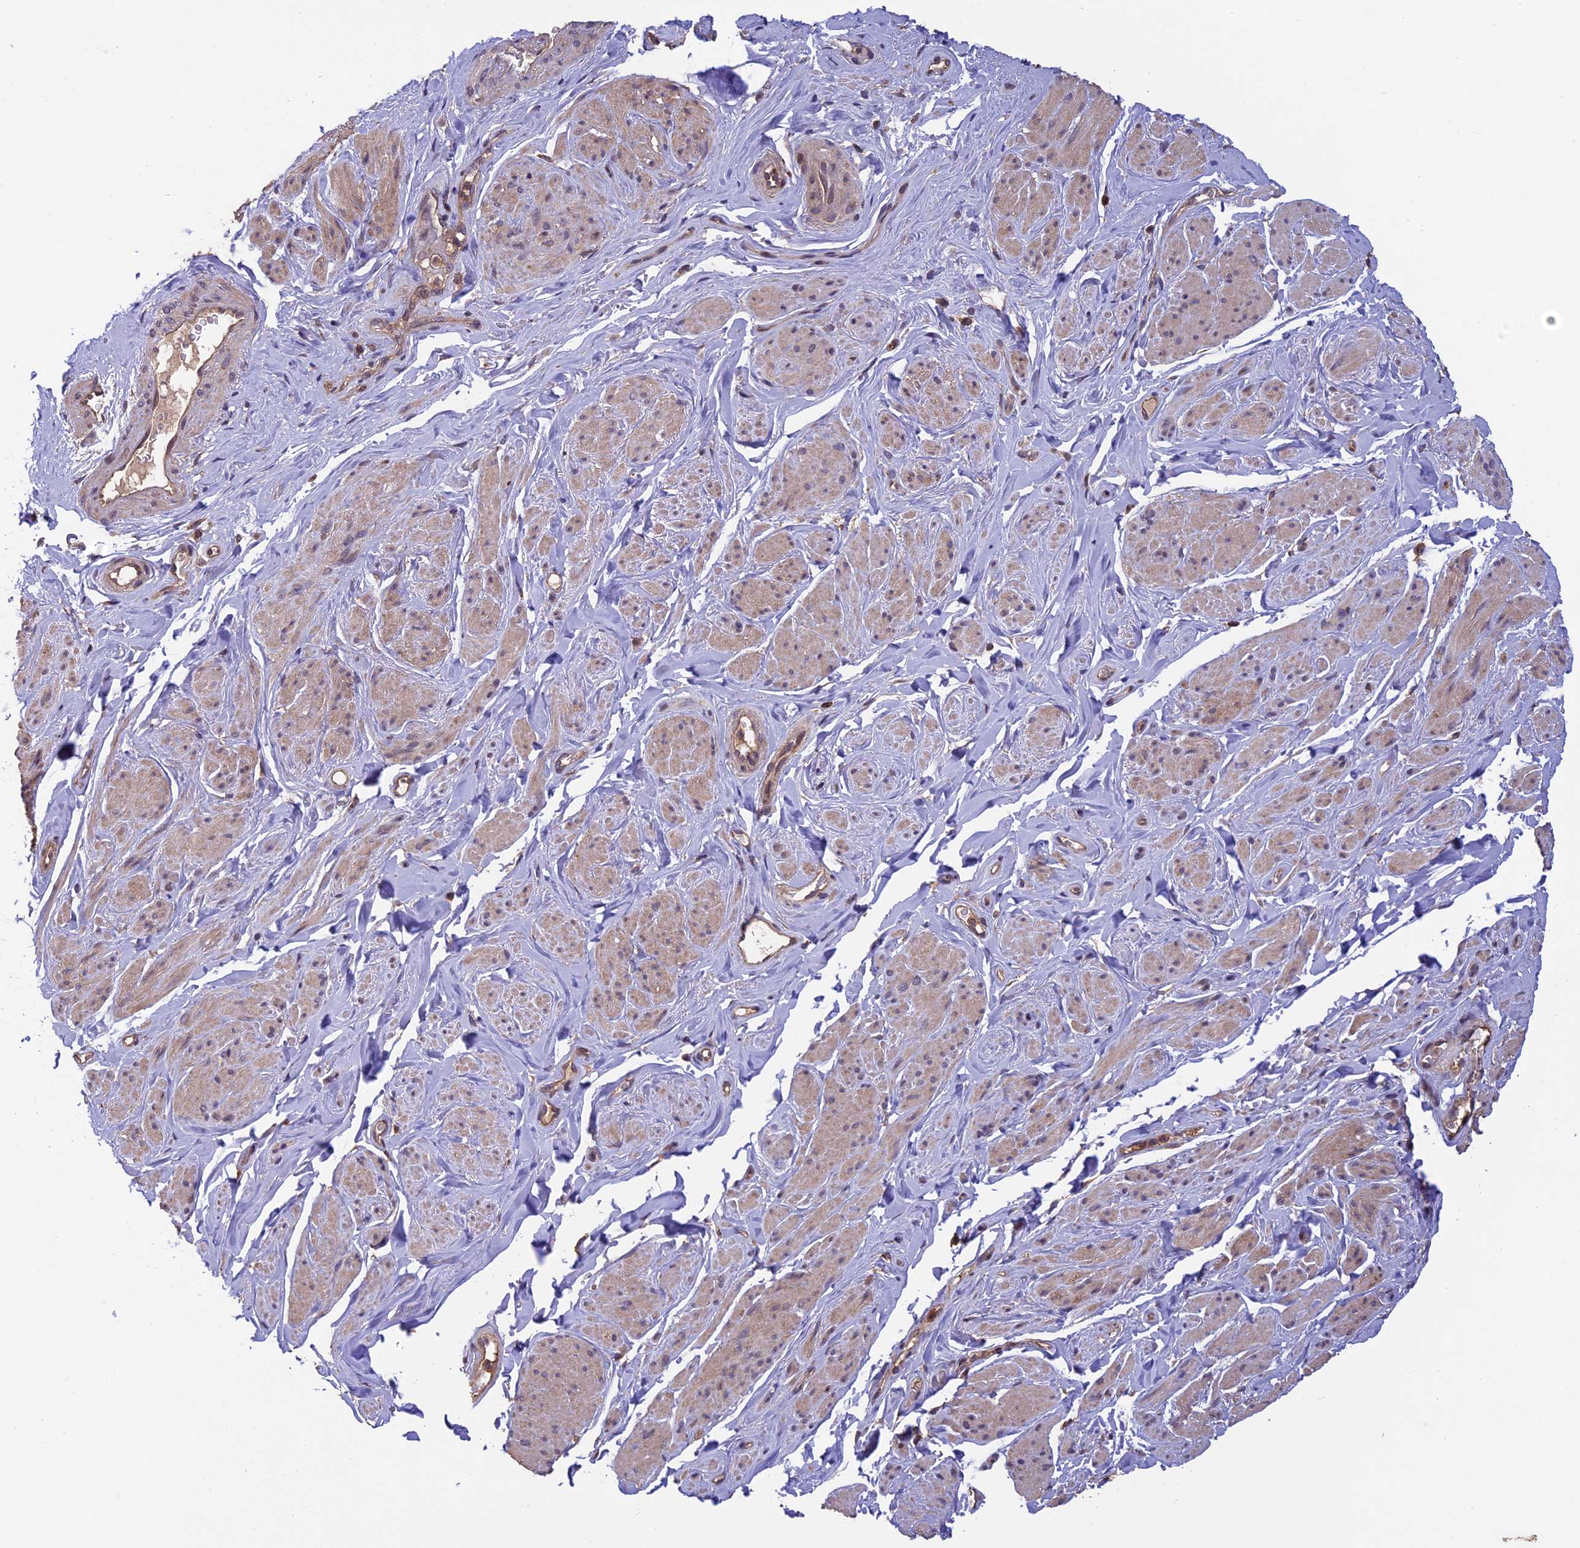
{"staining": {"intensity": "weak", "quantity": "<25%", "location": "cytoplasmic/membranous"}, "tissue": "smooth muscle", "cell_type": "Smooth muscle cells", "image_type": "normal", "snomed": [{"axis": "morphology", "description": "Normal tissue, NOS"}, {"axis": "topography", "description": "Smooth muscle"}, {"axis": "topography", "description": "Peripheral nerve tissue"}], "caption": "Immunohistochemistry image of unremarkable smooth muscle: human smooth muscle stained with DAB (3,3'-diaminobenzidine) displays no significant protein staining in smooth muscle cells.", "gene": "PKD2L2", "patient": {"sex": "male", "age": 69}}